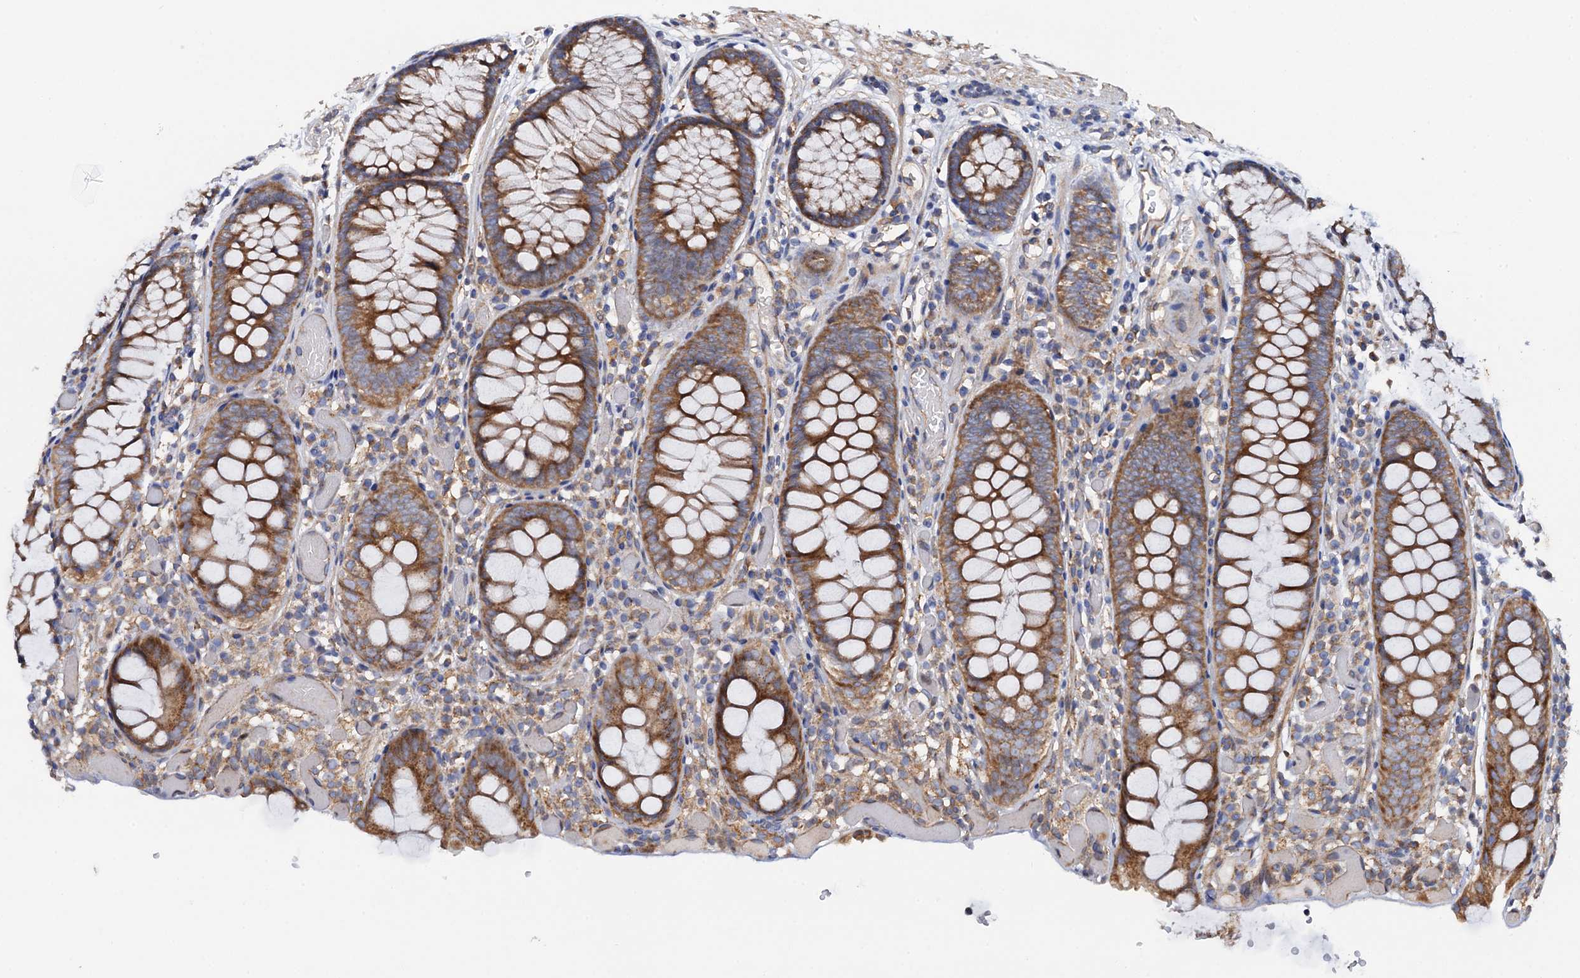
{"staining": {"intensity": "moderate", "quantity": ">75%", "location": "cytoplasmic/membranous"}, "tissue": "colon", "cell_type": "Endothelial cells", "image_type": "normal", "snomed": [{"axis": "morphology", "description": "Normal tissue, NOS"}, {"axis": "topography", "description": "Colon"}], "caption": "Immunohistochemistry (DAB (3,3'-diaminobenzidine)) staining of unremarkable colon demonstrates moderate cytoplasmic/membranous protein positivity in approximately >75% of endothelial cells.", "gene": "MRPL48", "patient": {"sex": "male", "age": 14}}